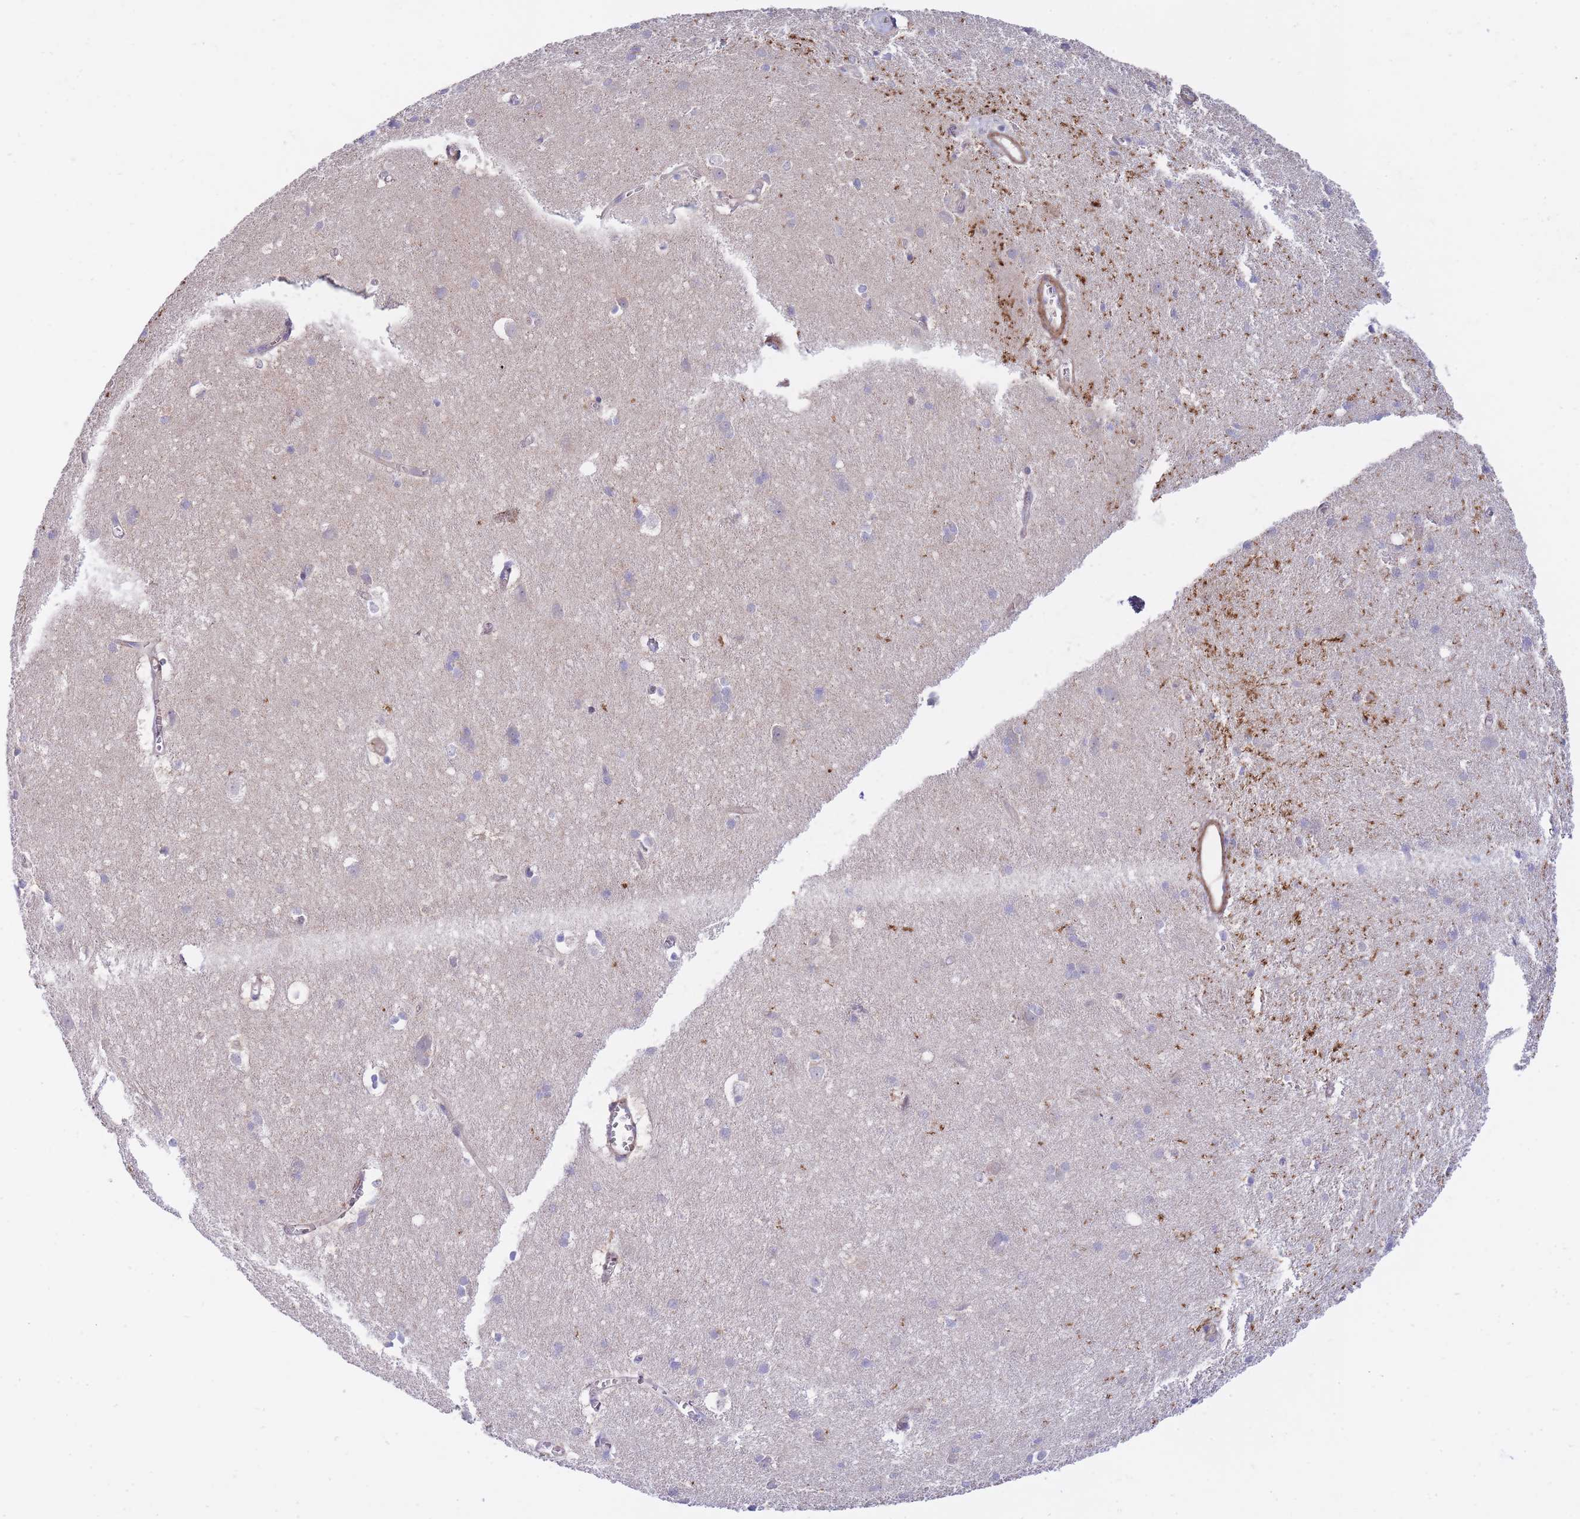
{"staining": {"intensity": "weak", "quantity": "25%-75%", "location": "cytoplasmic/membranous"}, "tissue": "cerebral cortex", "cell_type": "Endothelial cells", "image_type": "normal", "snomed": [{"axis": "morphology", "description": "Normal tissue, NOS"}, {"axis": "topography", "description": "Cerebral cortex"}], "caption": "Endothelial cells show weak cytoplasmic/membranous positivity in about 25%-75% of cells in normal cerebral cortex.", "gene": "CHAC1", "patient": {"sex": "male", "age": 54}}